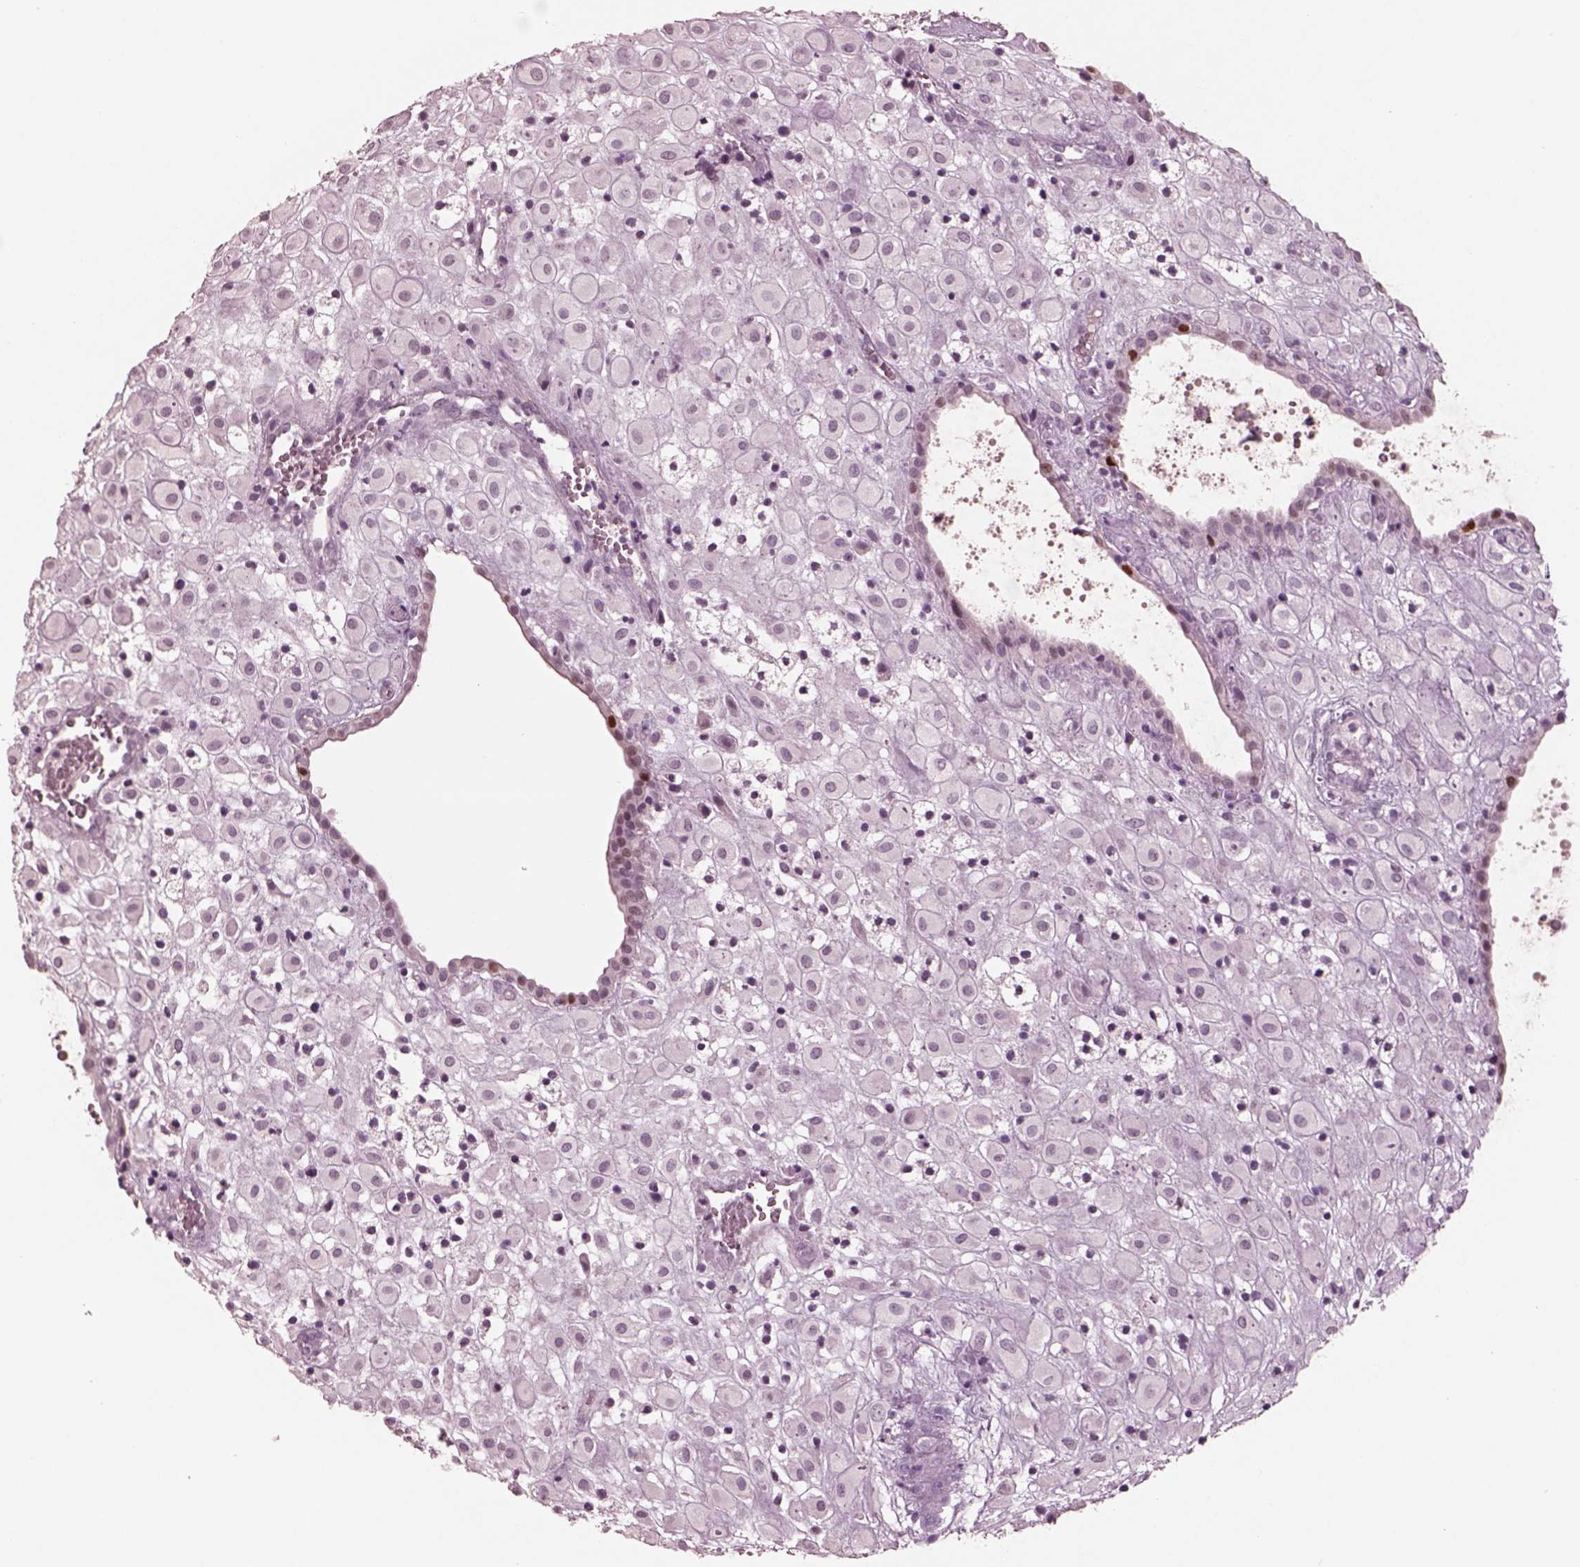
{"staining": {"intensity": "negative", "quantity": "none", "location": "none"}, "tissue": "placenta", "cell_type": "Decidual cells", "image_type": "normal", "snomed": [{"axis": "morphology", "description": "Normal tissue, NOS"}, {"axis": "topography", "description": "Placenta"}], "caption": "Placenta stained for a protein using immunohistochemistry shows no staining decidual cells.", "gene": "SOX9", "patient": {"sex": "female", "age": 24}}